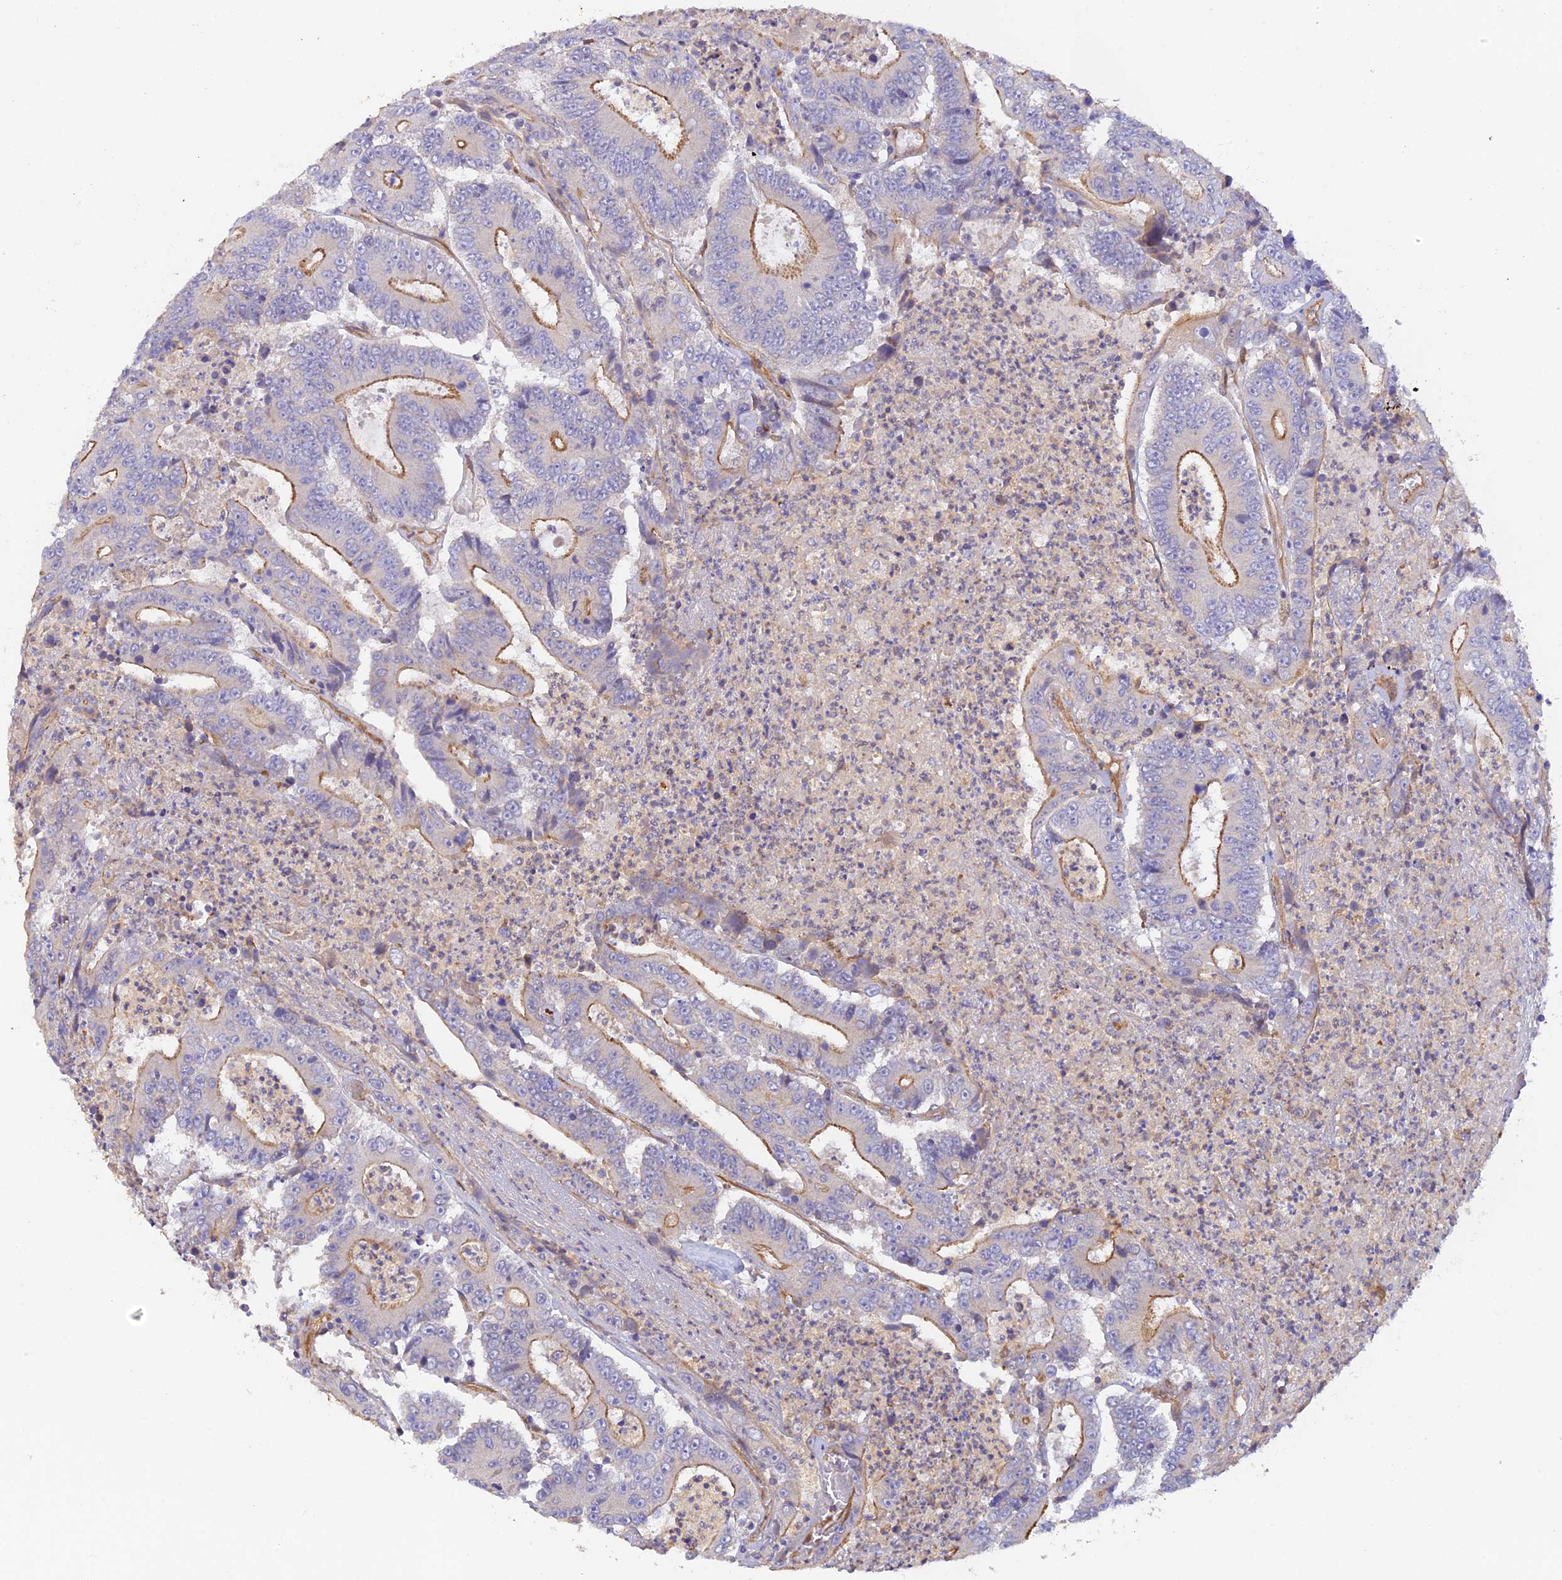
{"staining": {"intensity": "moderate", "quantity": "25%-75%", "location": "cytoplasmic/membranous"}, "tissue": "colorectal cancer", "cell_type": "Tumor cells", "image_type": "cancer", "snomed": [{"axis": "morphology", "description": "Adenocarcinoma, NOS"}, {"axis": "topography", "description": "Colon"}], "caption": "DAB immunohistochemical staining of human colorectal cancer (adenocarcinoma) reveals moderate cytoplasmic/membranous protein expression in approximately 25%-75% of tumor cells. The protein of interest is stained brown, and the nuclei are stained in blue (DAB IHC with brightfield microscopy, high magnification).", "gene": "MYO9A", "patient": {"sex": "male", "age": 83}}